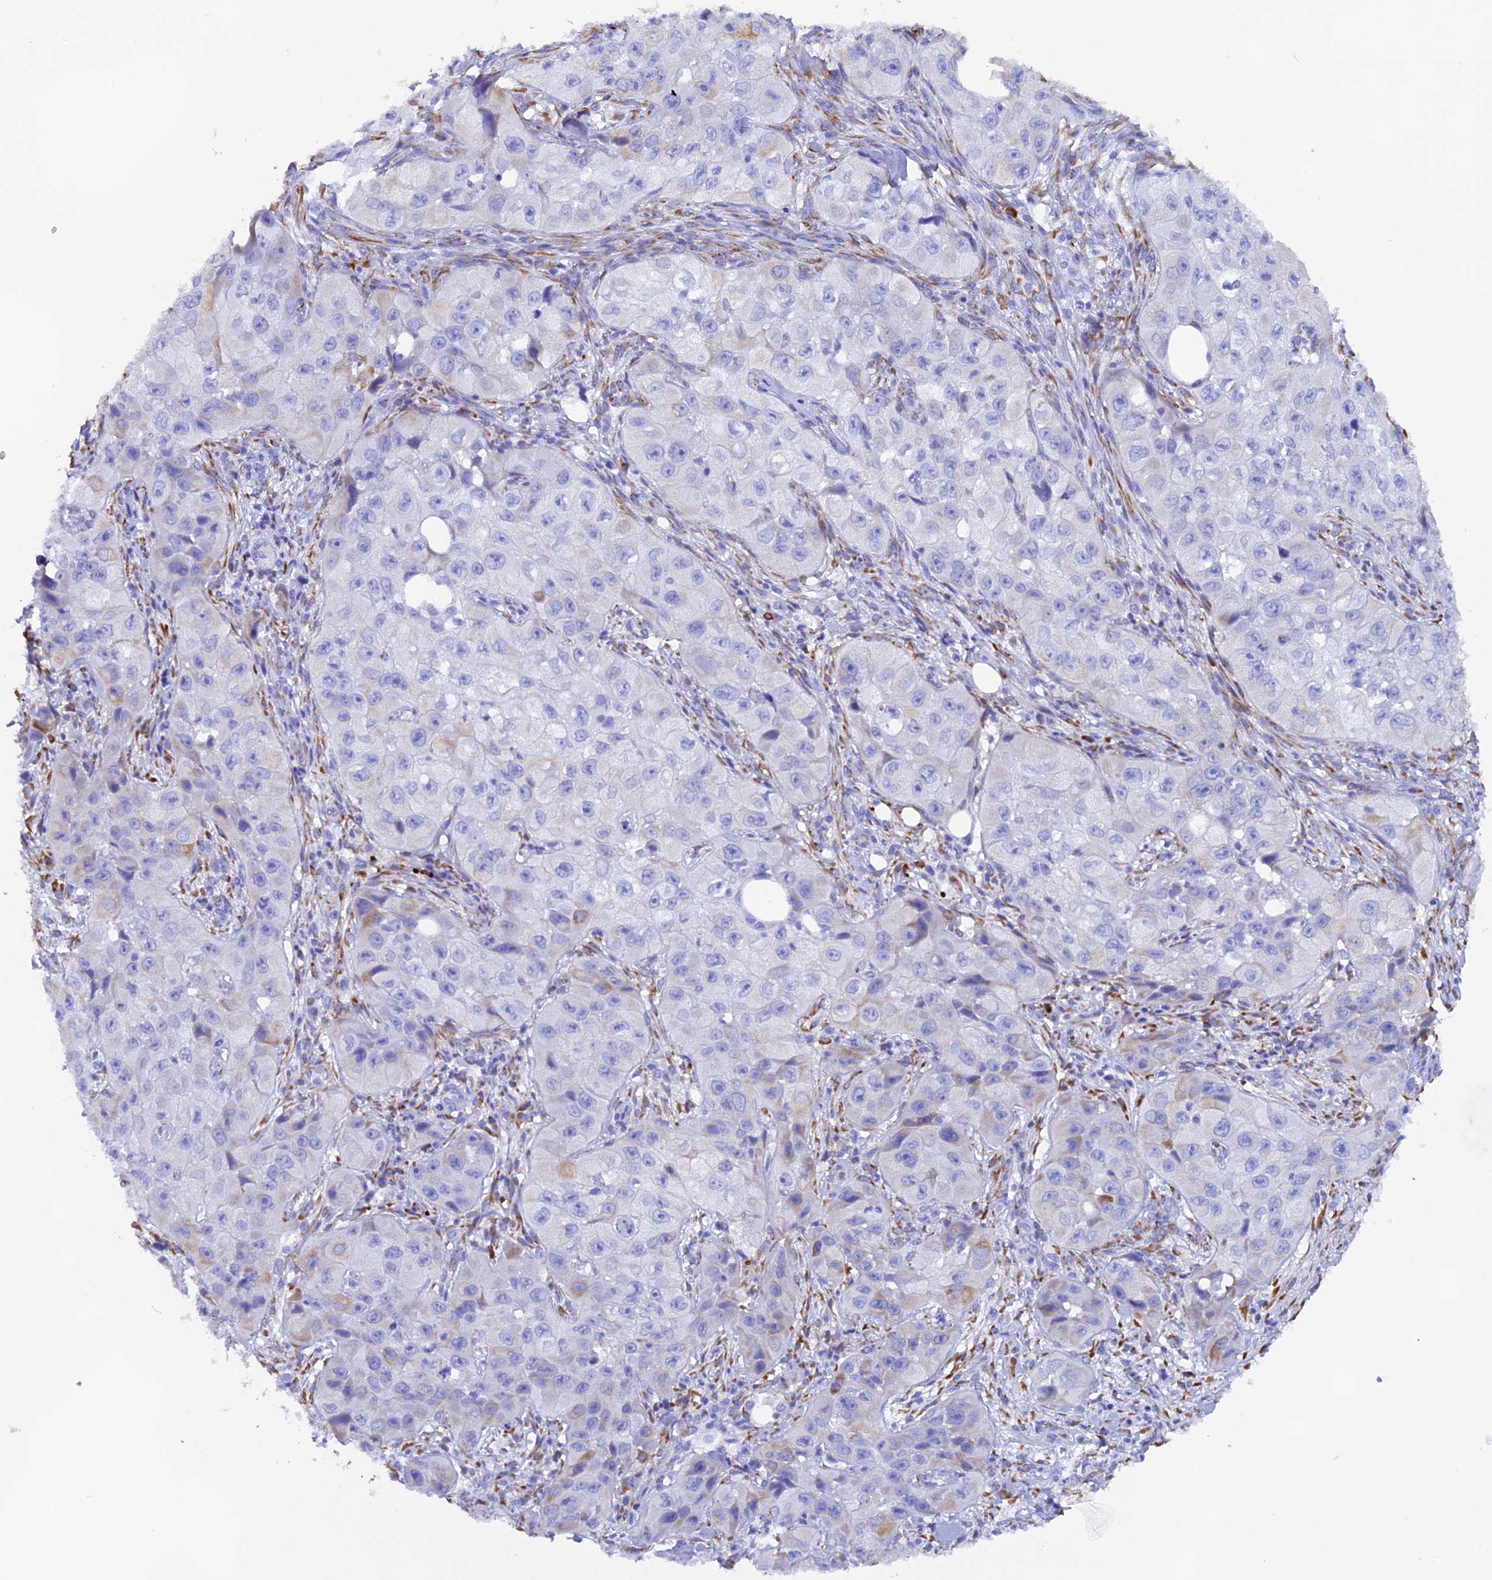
{"staining": {"intensity": "weak", "quantity": "<25%", "location": "cytoplasmic/membranous"}, "tissue": "skin cancer", "cell_type": "Tumor cells", "image_type": "cancer", "snomed": [{"axis": "morphology", "description": "Squamous cell carcinoma, NOS"}, {"axis": "topography", "description": "Skin"}, {"axis": "topography", "description": "Subcutis"}], "caption": "This is an immunohistochemistry image of squamous cell carcinoma (skin). There is no positivity in tumor cells.", "gene": "FKBP11", "patient": {"sex": "male", "age": 73}}